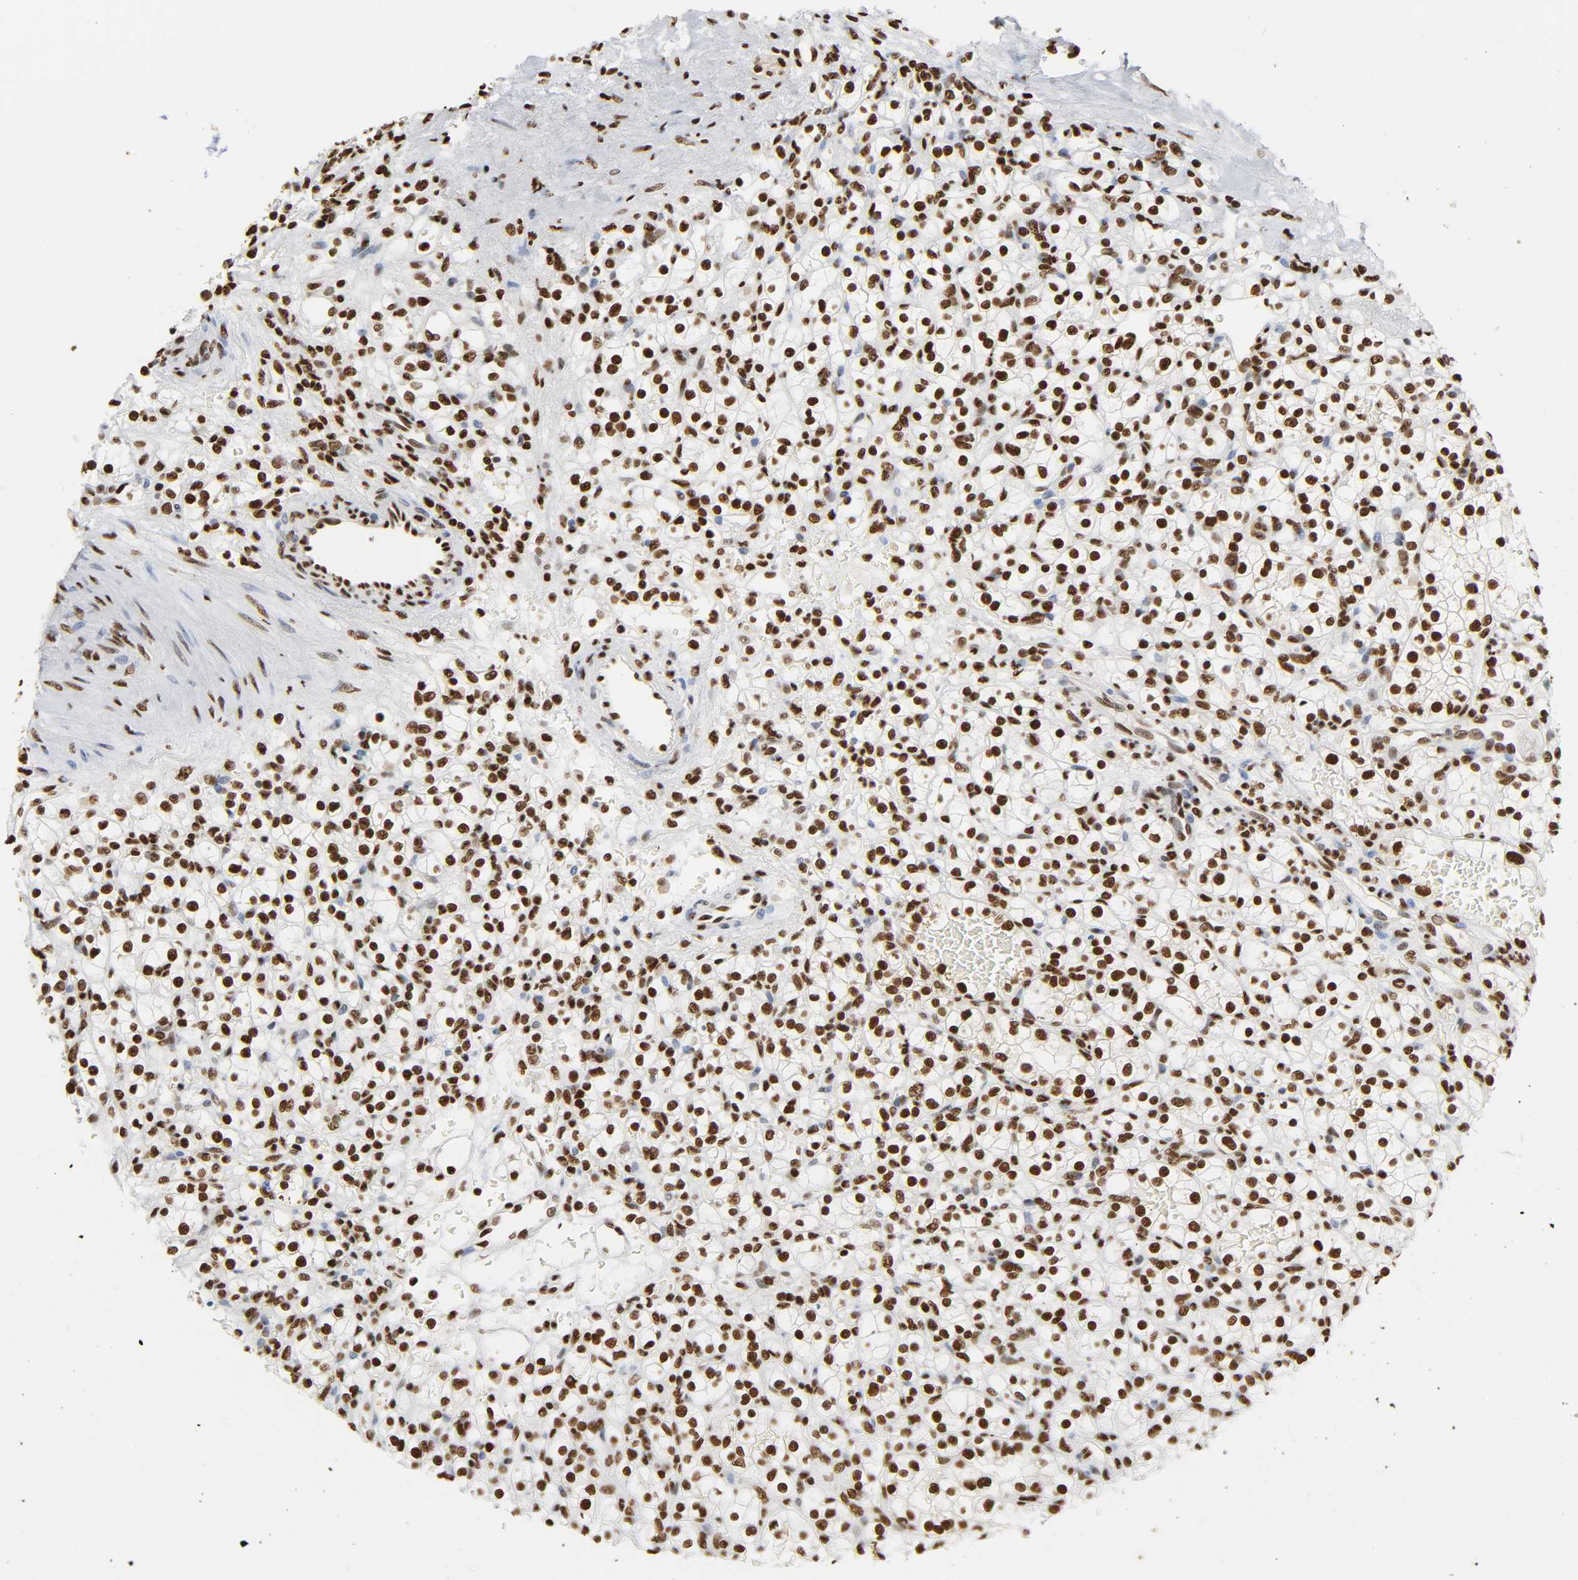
{"staining": {"intensity": "strong", "quantity": ">75%", "location": "nuclear"}, "tissue": "renal cancer", "cell_type": "Tumor cells", "image_type": "cancer", "snomed": [{"axis": "morphology", "description": "Normal tissue, NOS"}, {"axis": "morphology", "description": "Adenocarcinoma, NOS"}, {"axis": "topography", "description": "Kidney"}], "caption": "The image displays a brown stain indicating the presence of a protein in the nuclear of tumor cells in adenocarcinoma (renal).", "gene": "HNRNPC", "patient": {"sex": "female", "age": 55}}